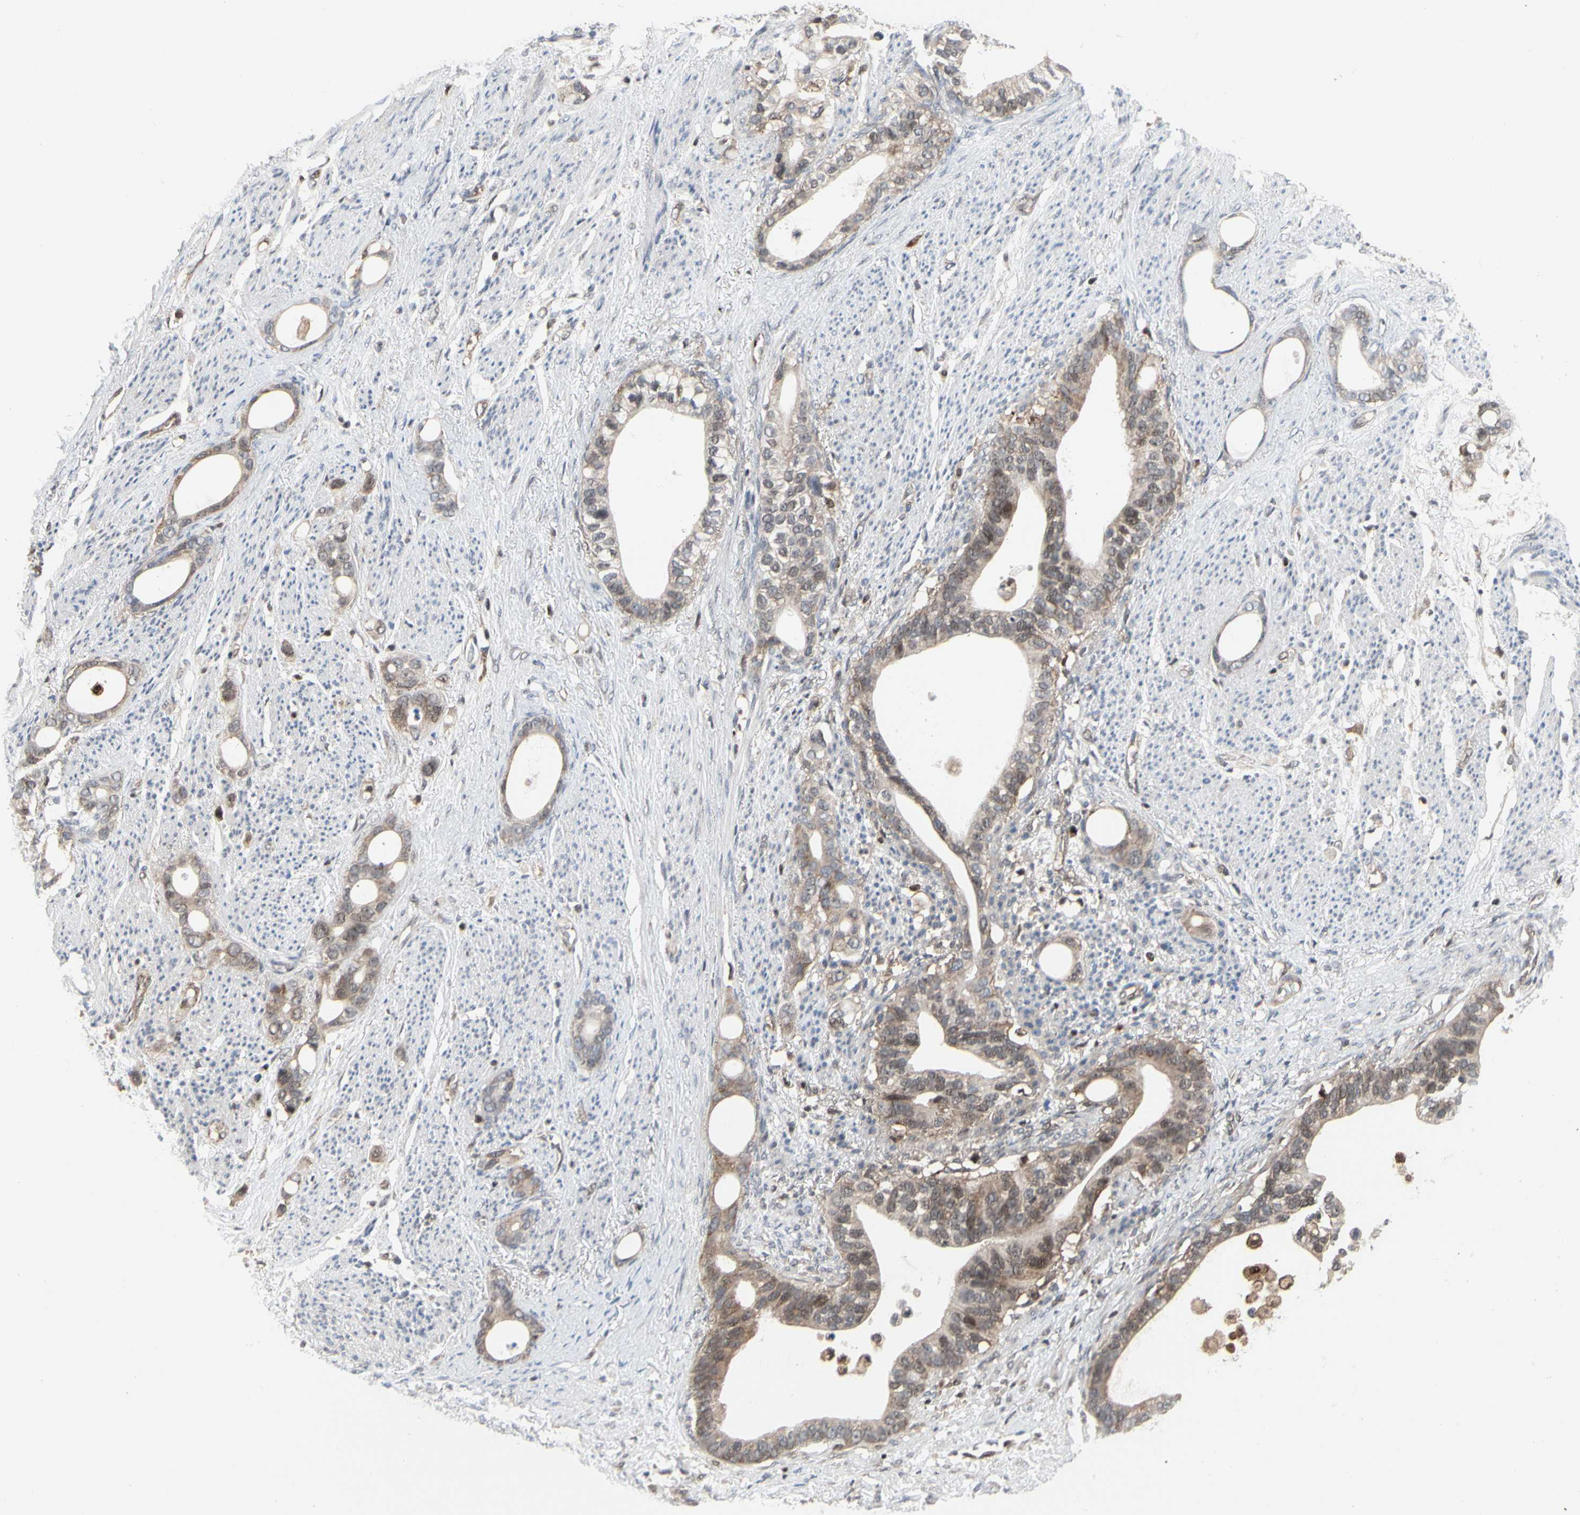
{"staining": {"intensity": "weak", "quantity": ">75%", "location": "cytoplasmic/membranous"}, "tissue": "stomach cancer", "cell_type": "Tumor cells", "image_type": "cancer", "snomed": [{"axis": "morphology", "description": "Adenocarcinoma, NOS"}, {"axis": "topography", "description": "Stomach"}], "caption": "A photomicrograph of human adenocarcinoma (stomach) stained for a protein demonstrates weak cytoplasmic/membranous brown staining in tumor cells.", "gene": "CDK5", "patient": {"sex": "female", "age": 75}}